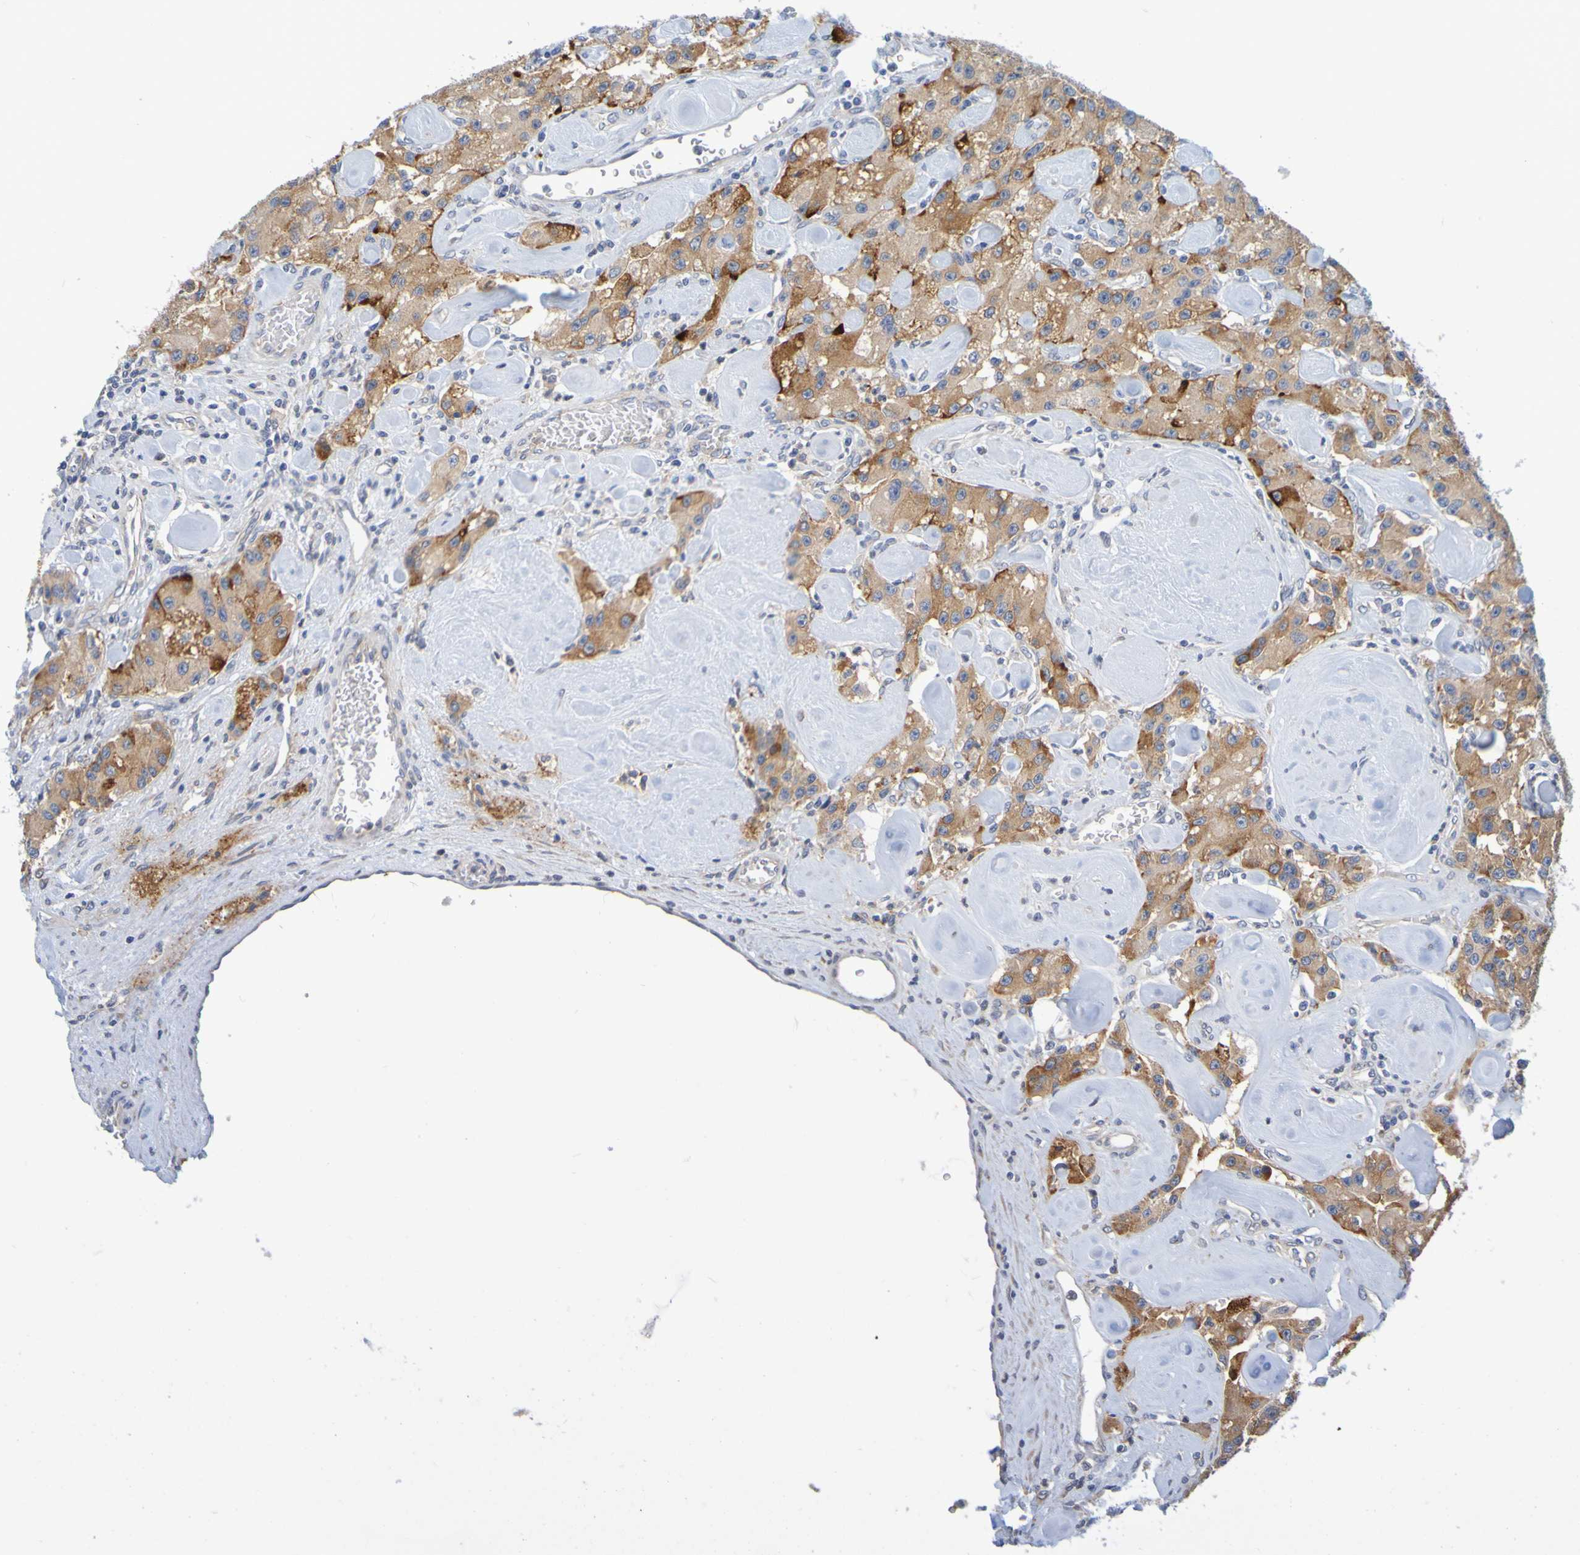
{"staining": {"intensity": "moderate", "quantity": ">75%", "location": "cytoplasmic/membranous"}, "tissue": "carcinoid", "cell_type": "Tumor cells", "image_type": "cancer", "snomed": [{"axis": "morphology", "description": "Carcinoid, malignant, NOS"}, {"axis": "topography", "description": "Pancreas"}], "caption": "DAB immunohistochemical staining of carcinoid reveals moderate cytoplasmic/membranous protein staining in about >75% of tumor cells. (DAB (3,3'-diaminobenzidine) = brown stain, brightfield microscopy at high magnification).", "gene": "SIL1", "patient": {"sex": "male", "age": 41}}